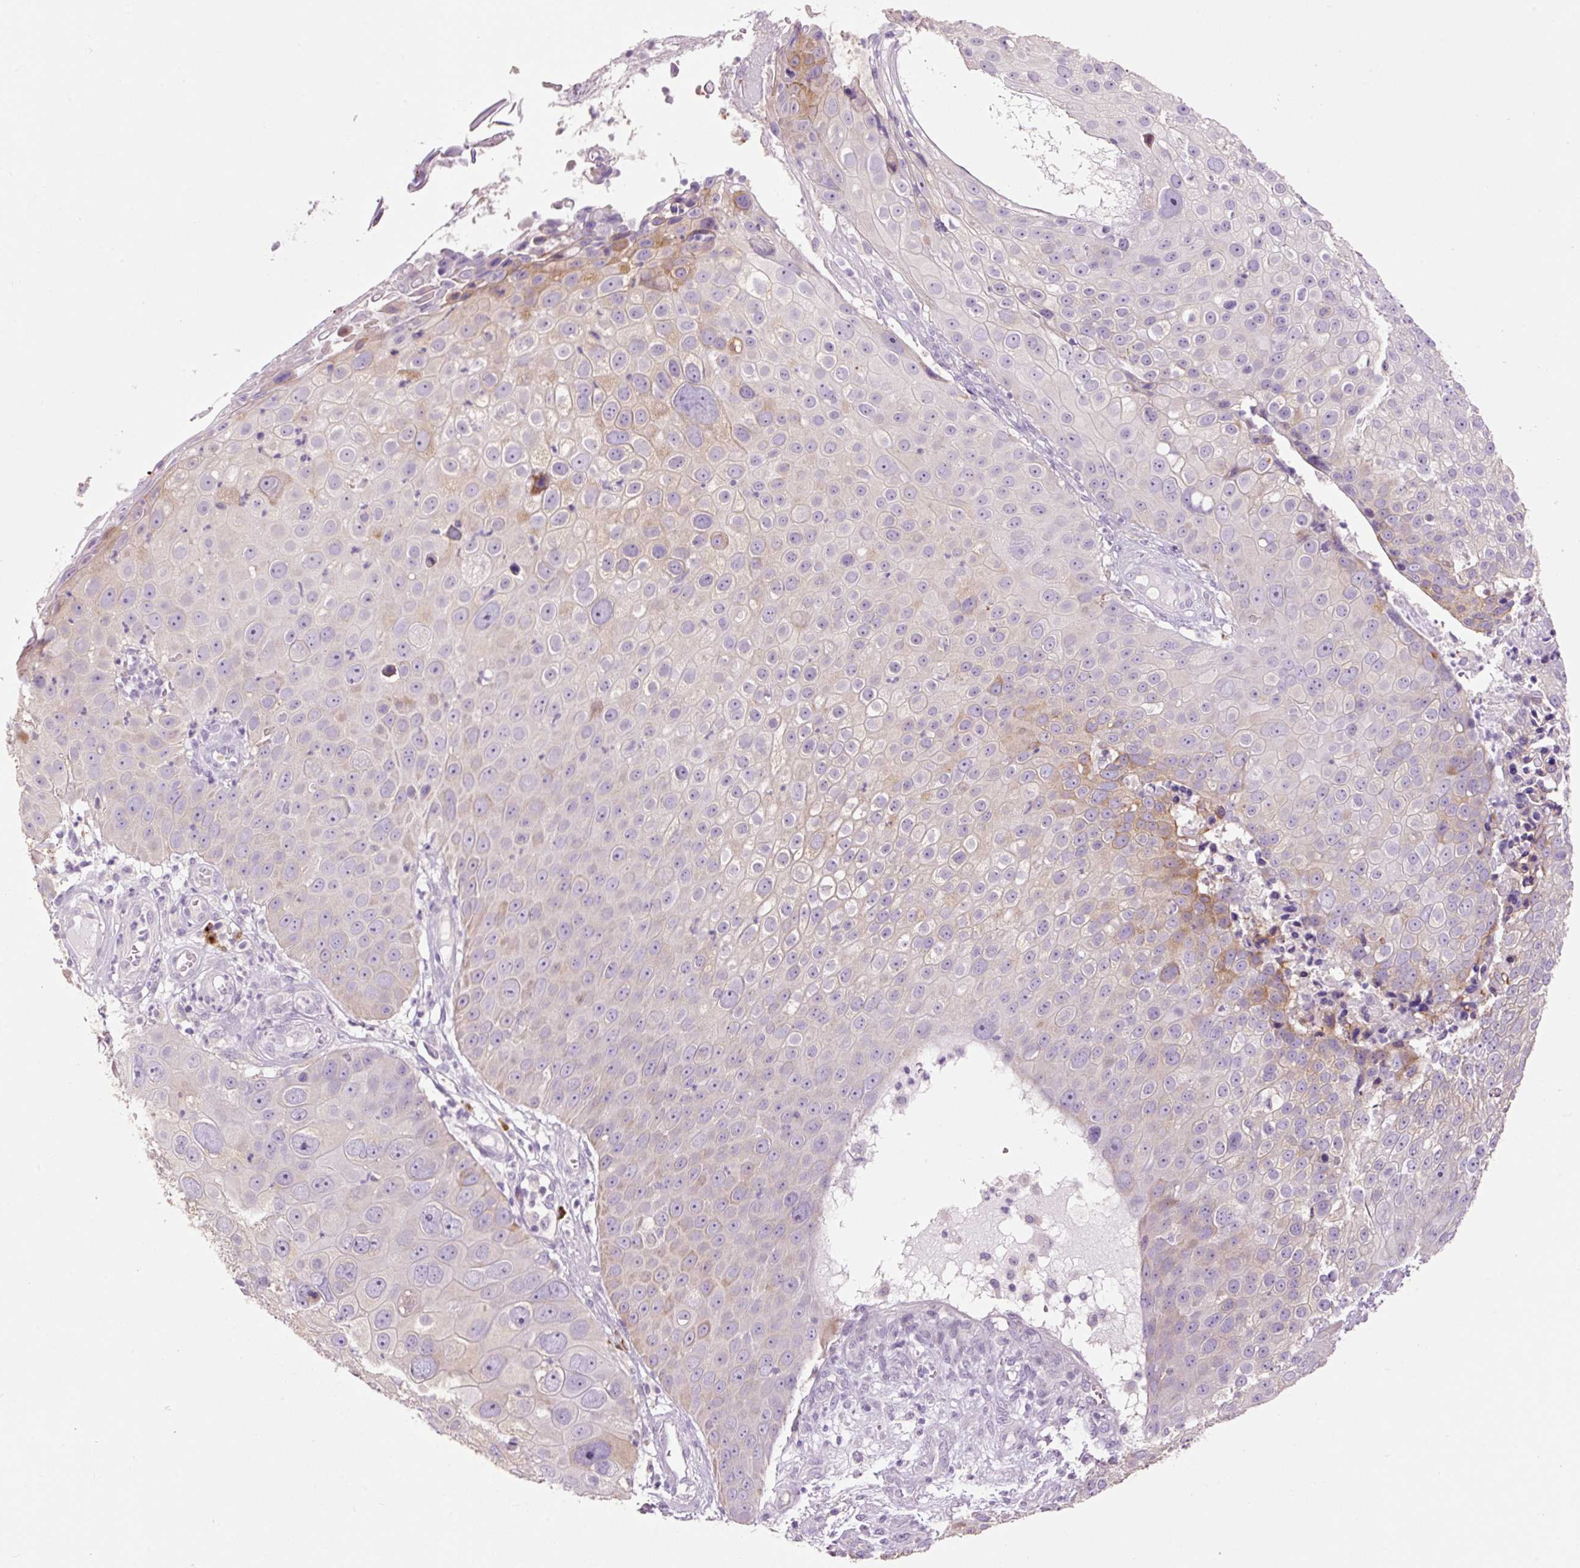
{"staining": {"intensity": "moderate", "quantity": "<25%", "location": "cytoplasmic/membranous"}, "tissue": "skin cancer", "cell_type": "Tumor cells", "image_type": "cancer", "snomed": [{"axis": "morphology", "description": "Squamous cell carcinoma, NOS"}, {"axis": "topography", "description": "Skin"}], "caption": "Squamous cell carcinoma (skin) stained with a brown dye exhibits moderate cytoplasmic/membranous positive positivity in approximately <25% of tumor cells.", "gene": "HAX1", "patient": {"sex": "male", "age": 71}}